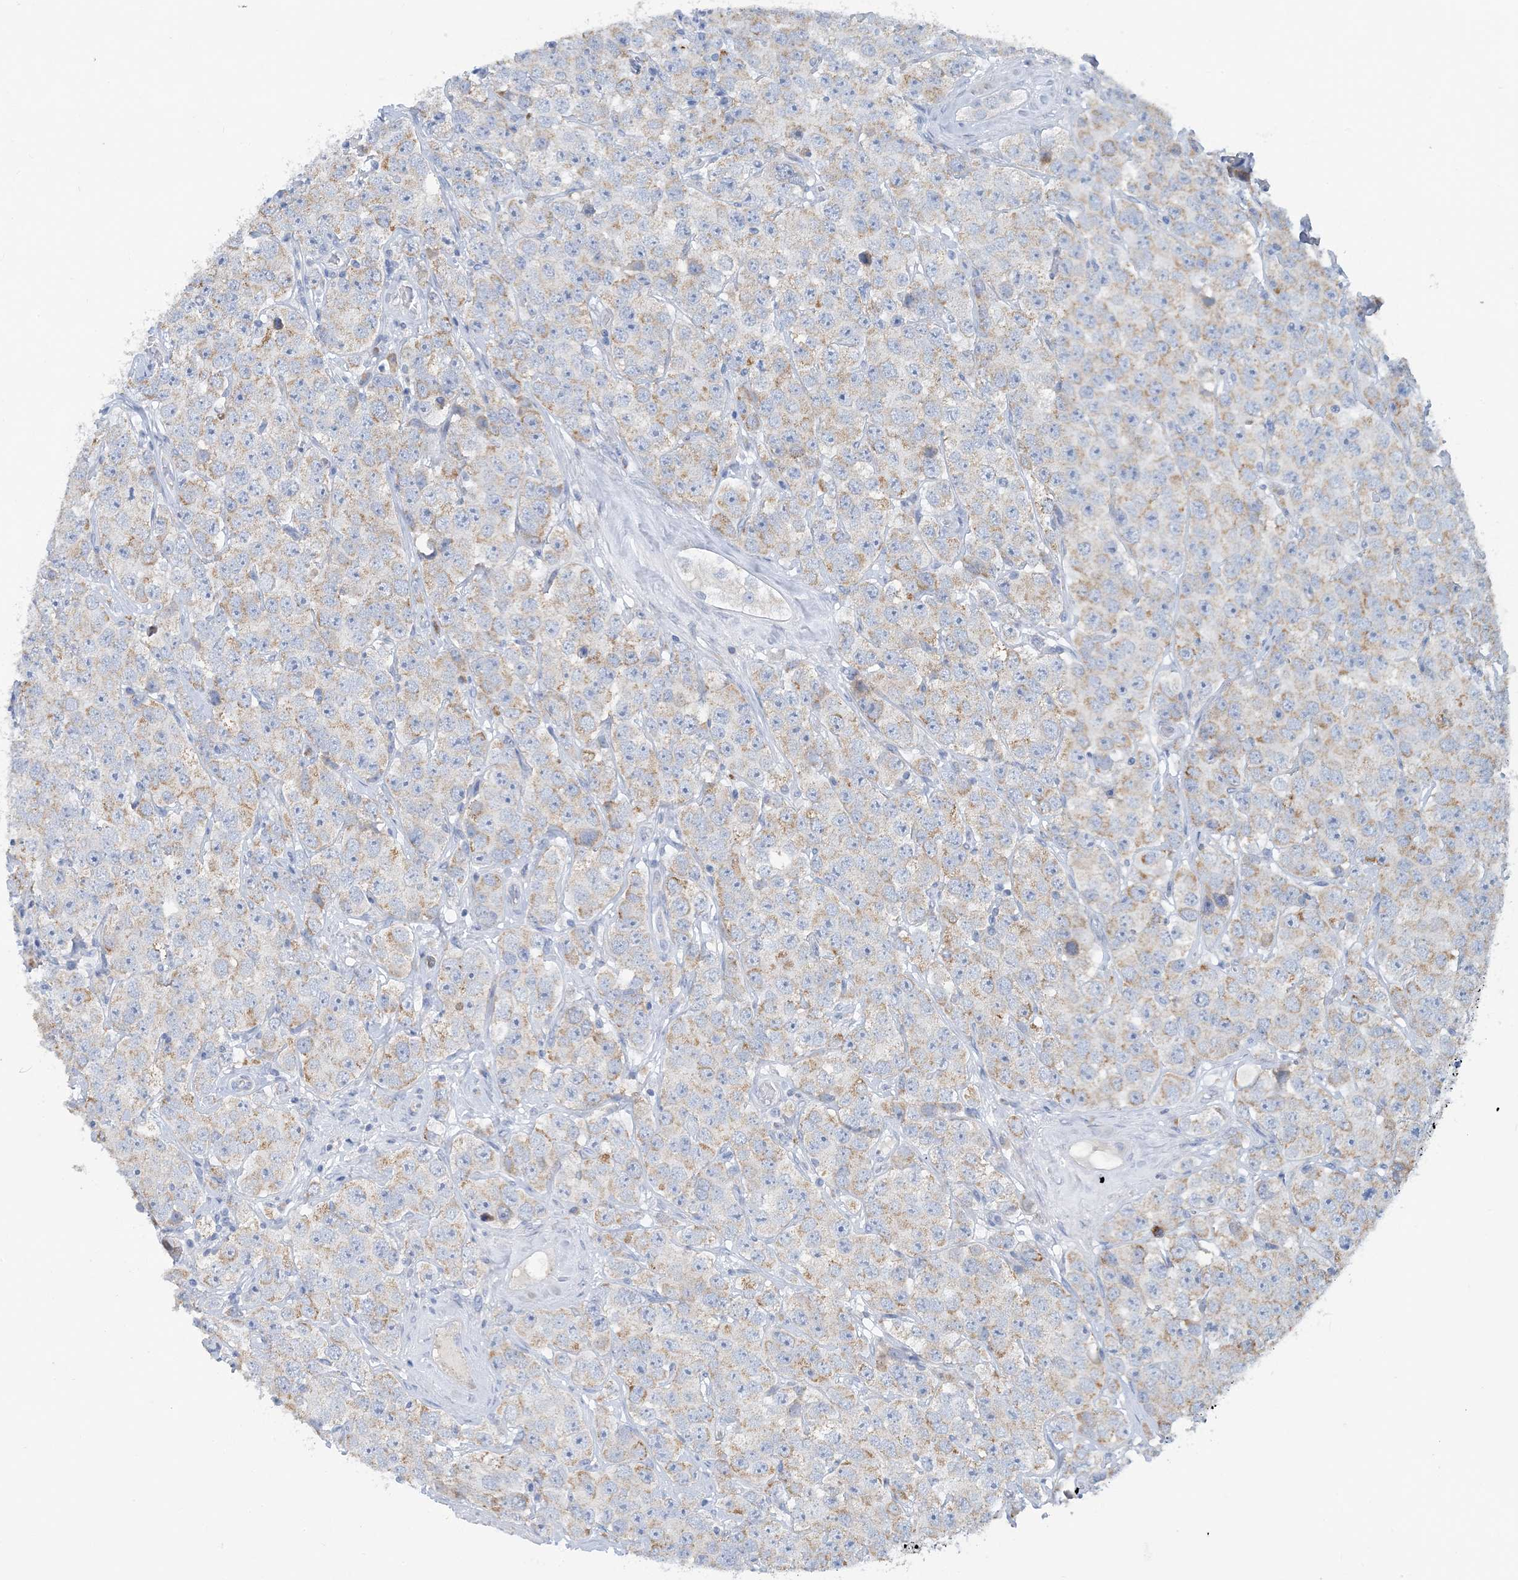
{"staining": {"intensity": "weak", "quantity": "25%-75%", "location": "cytoplasmic/membranous"}, "tissue": "testis cancer", "cell_type": "Tumor cells", "image_type": "cancer", "snomed": [{"axis": "morphology", "description": "Seminoma, NOS"}, {"axis": "topography", "description": "Testis"}], "caption": "Tumor cells exhibit weak cytoplasmic/membranous expression in approximately 25%-75% of cells in testis cancer.", "gene": "ZCCHC18", "patient": {"sex": "male", "age": 28}}